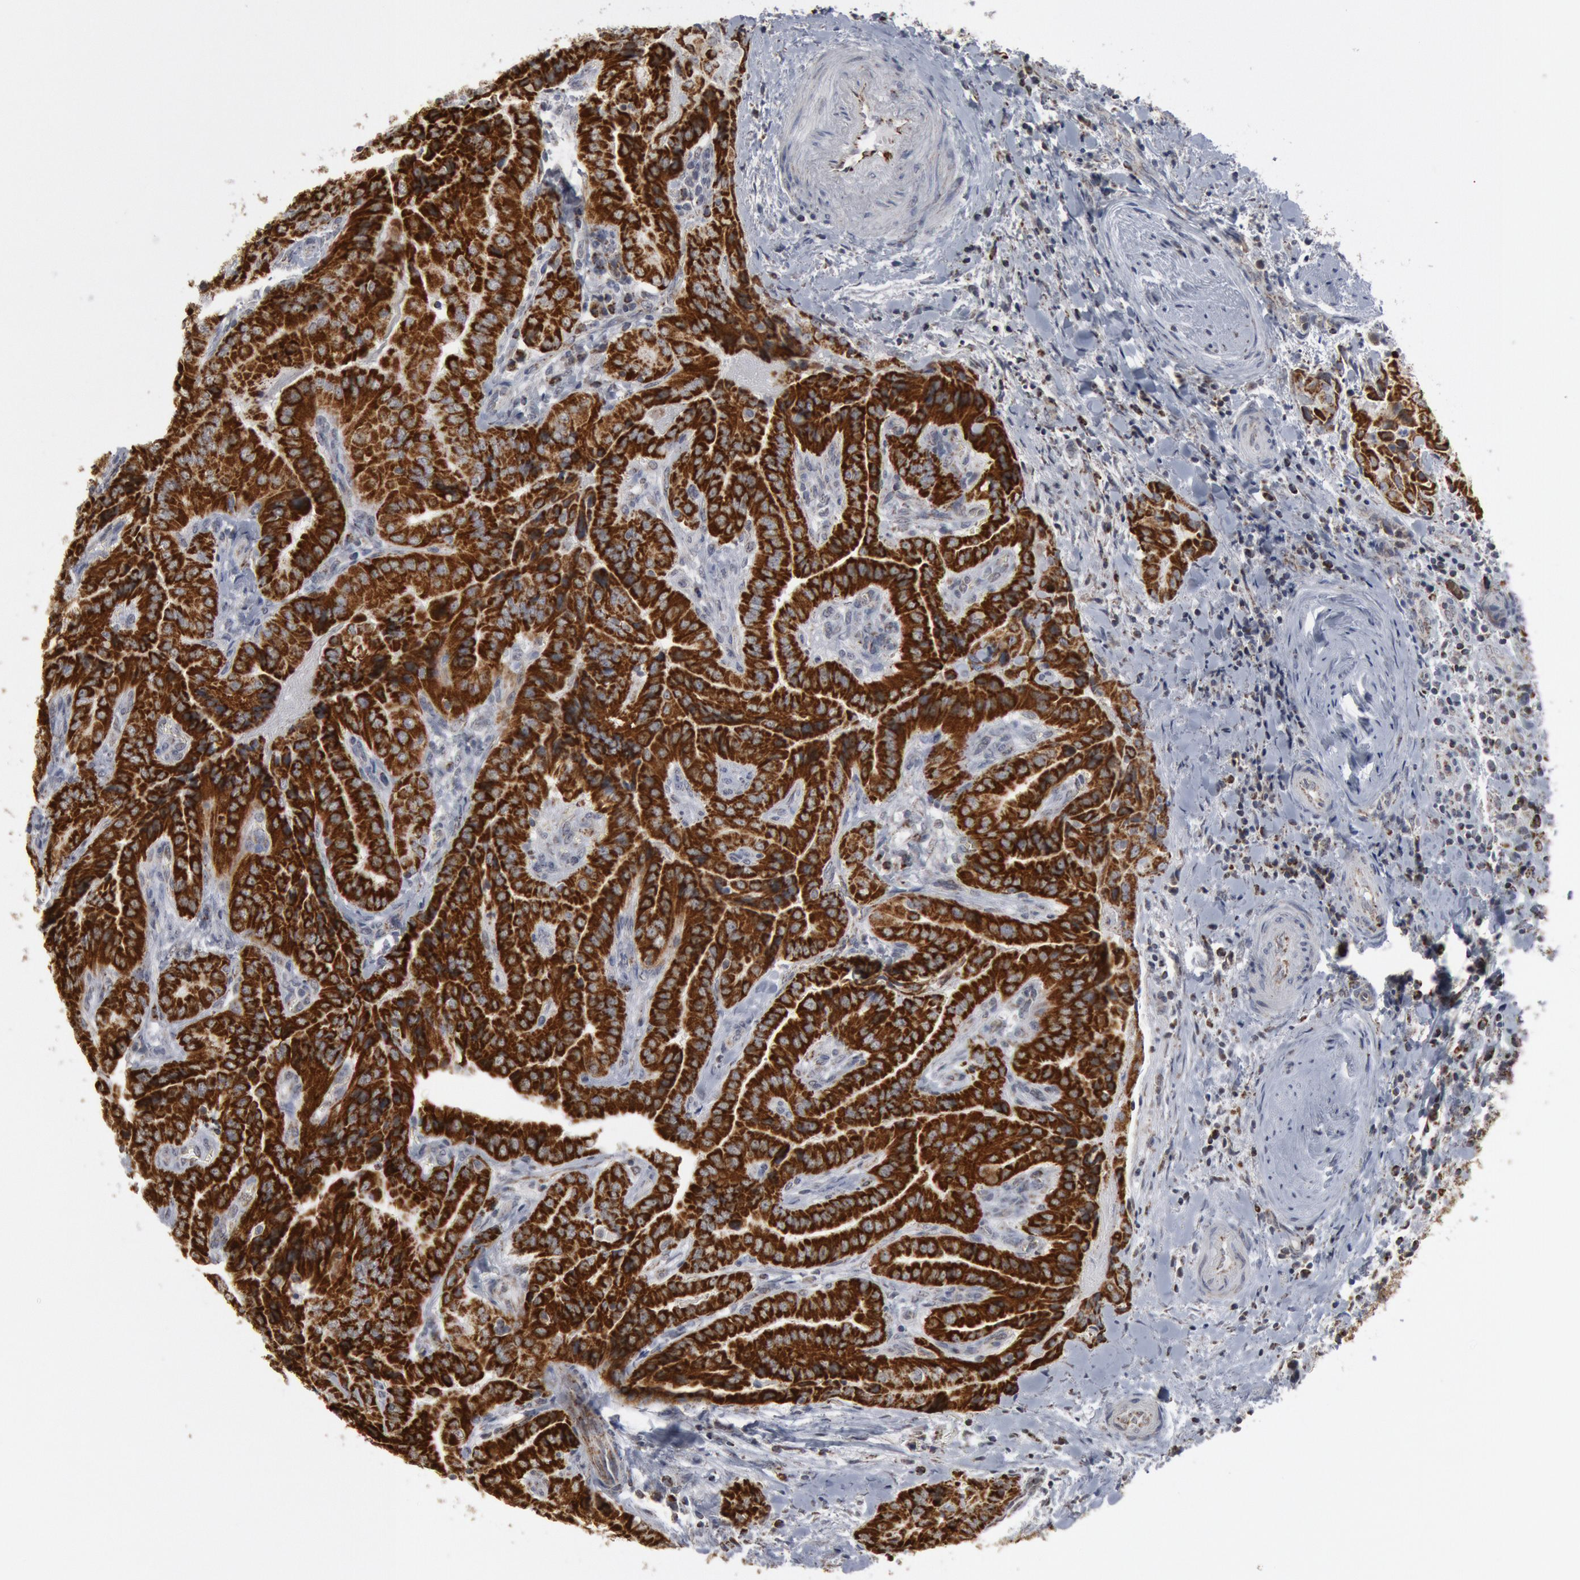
{"staining": {"intensity": "strong", "quantity": ">75%", "location": "cytoplasmic/membranous"}, "tissue": "thyroid cancer", "cell_type": "Tumor cells", "image_type": "cancer", "snomed": [{"axis": "morphology", "description": "Papillary adenocarcinoma, NOS"}, {"axis": "topography", "description": "Thyroid gland"}], "caption": "The image displays a brown stain indicating the presence of a protein in the cytoplasmic/membranous of tumor cells in papillary adenocarcinoma (thyroid).", "gene": "CASP9", "patient": {"sex": "female", "age": 71}}